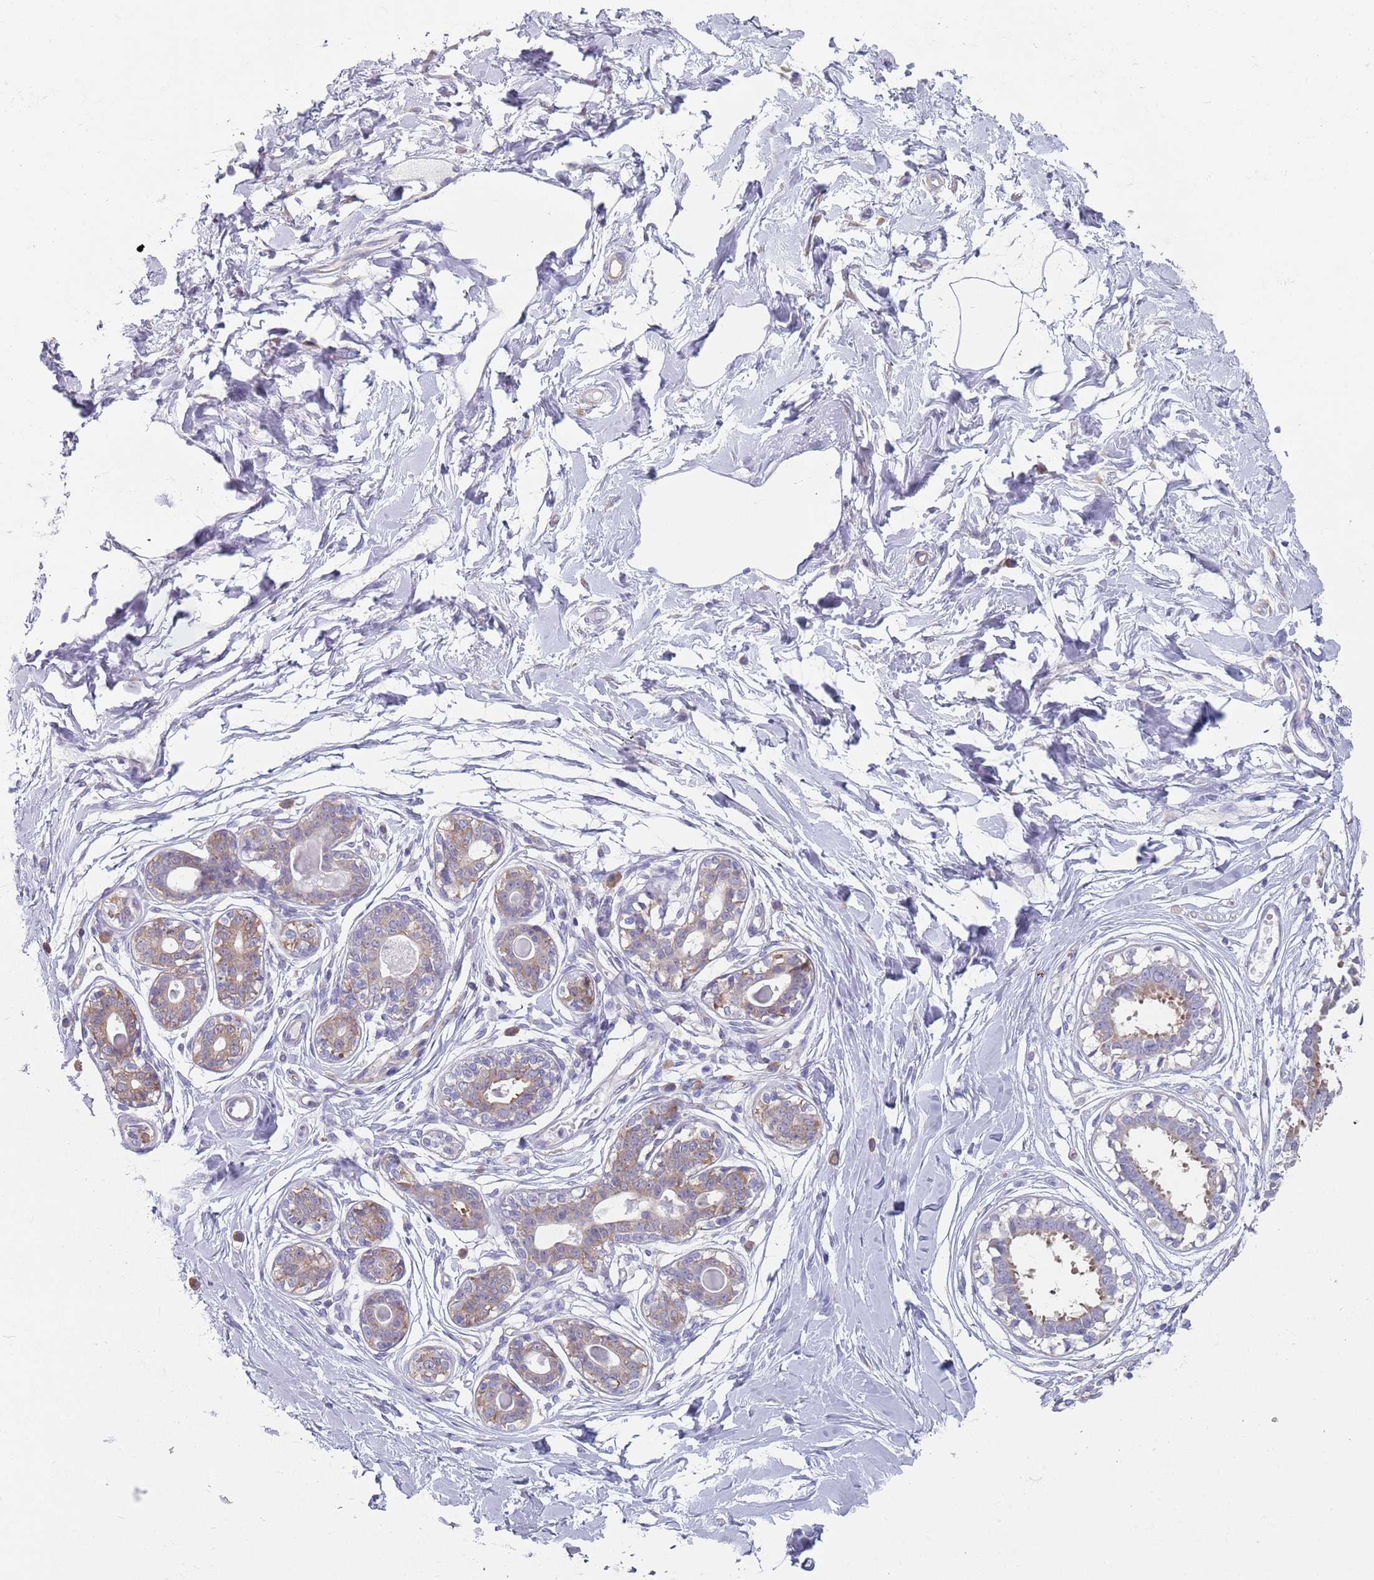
{"staining": {"intensity": "negative", "quantity": "none", "location": "none"}, "tissue": "breast", "cell_type": "Adipocytes", "image_type": "normal", "snomed": [{"axis": "morphology", "description": "Normal tissue, NOS"}, {"axis": "topography", "description": "Breast"}], "caption": "An image of human breast is negative for staining in adipocytes. (DAB immunohistochemistry, high magnification).", "gene": "RPL17", "patient": {"sex": "female", "age": 45}}